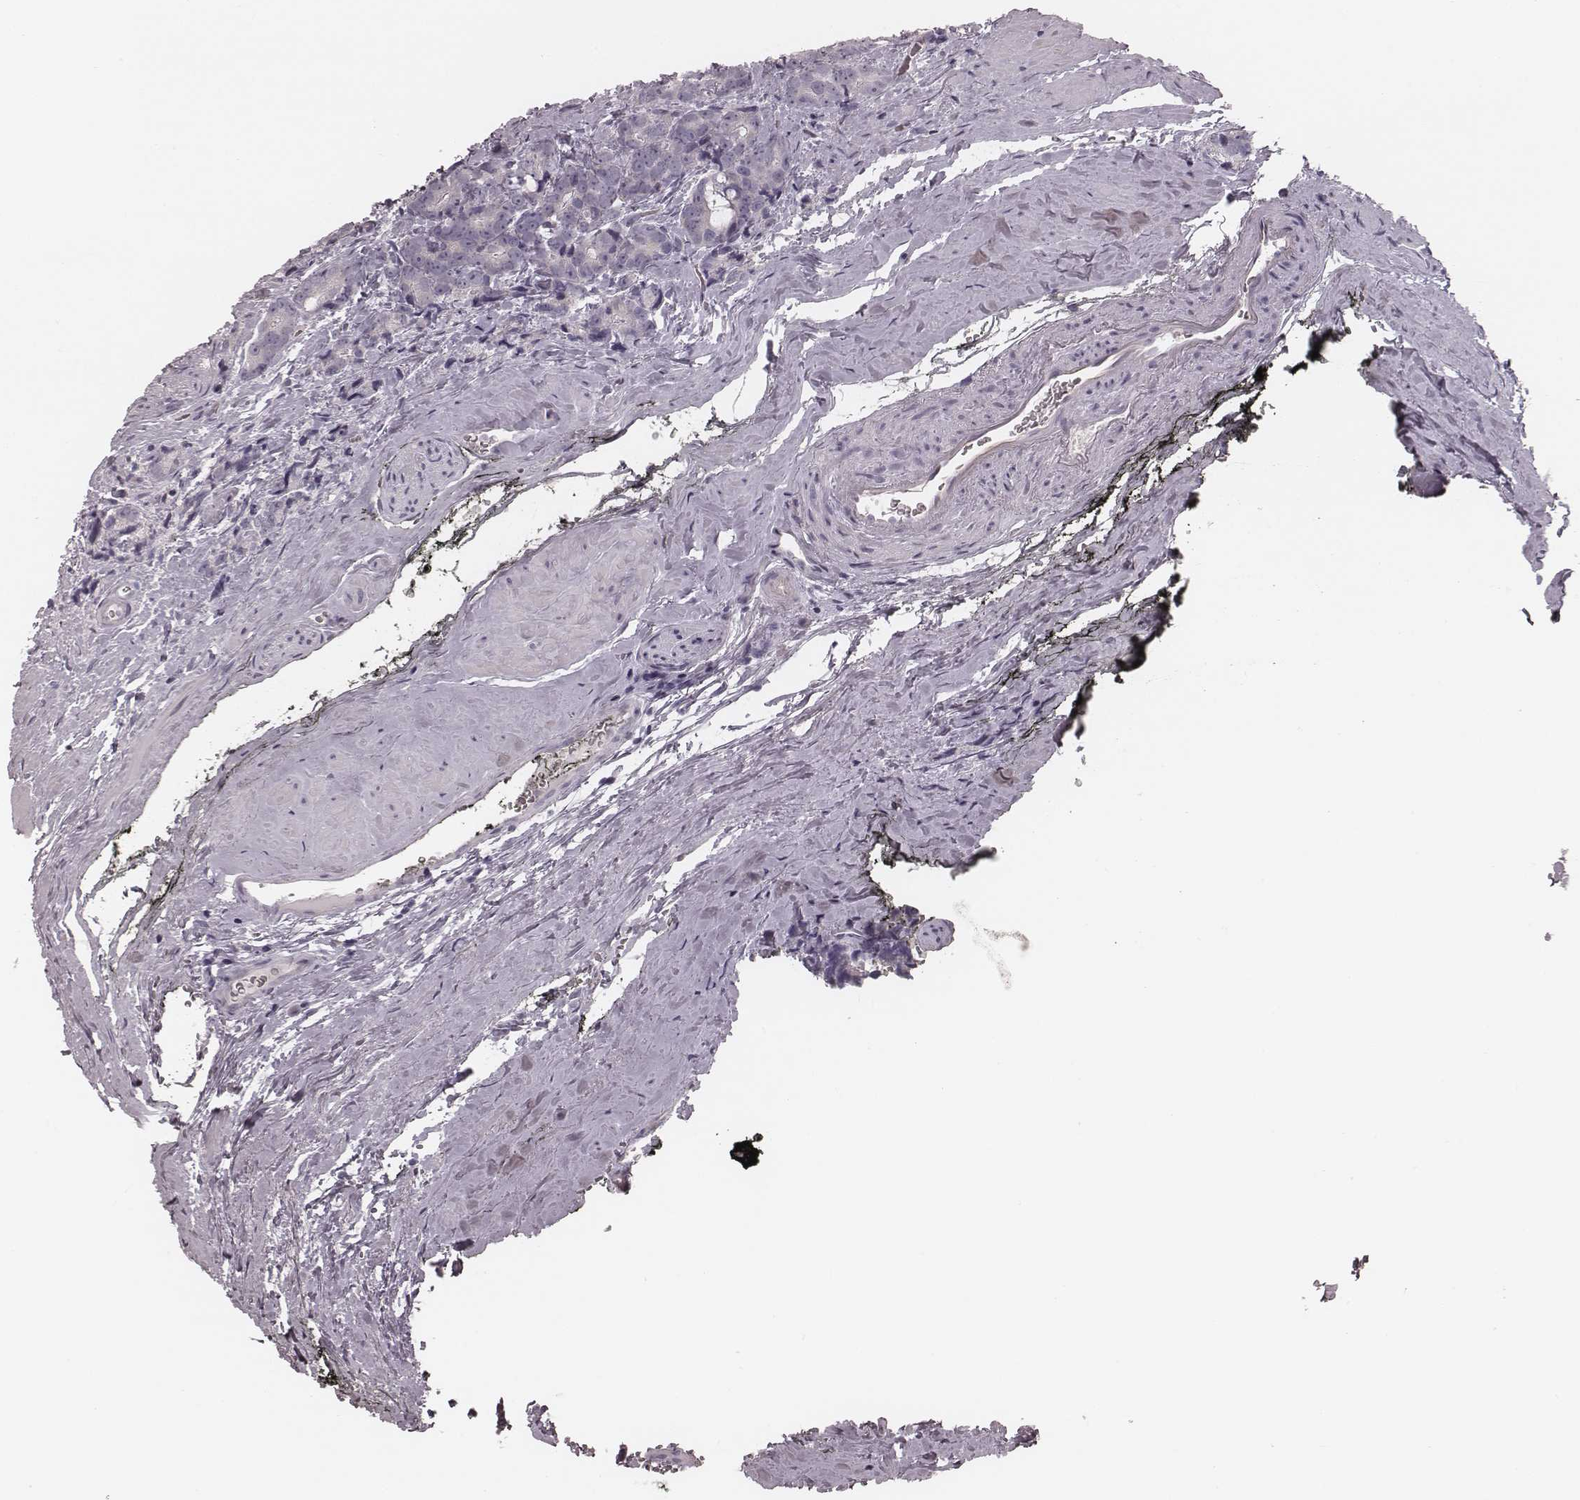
{"staining": {"intensity": "negative", "quantity": "none", "location": "none"}, "tissue": "prostate cancer", "cell_type": "Tumor cells", "image_type": "cancer", "snomed": [{"axis": "morphology", "description": "Adenocarcinoma, High grade"}, {"axis": "topography", "description": "Prostate"}], "caption": "Immunohistochemistry (IHC) image of human prostate cancer stained for a protein (brown), which reveals no staining in tumor cells.", "gene": "SPA17", "patient": {"sex": "male", "age": 74}}